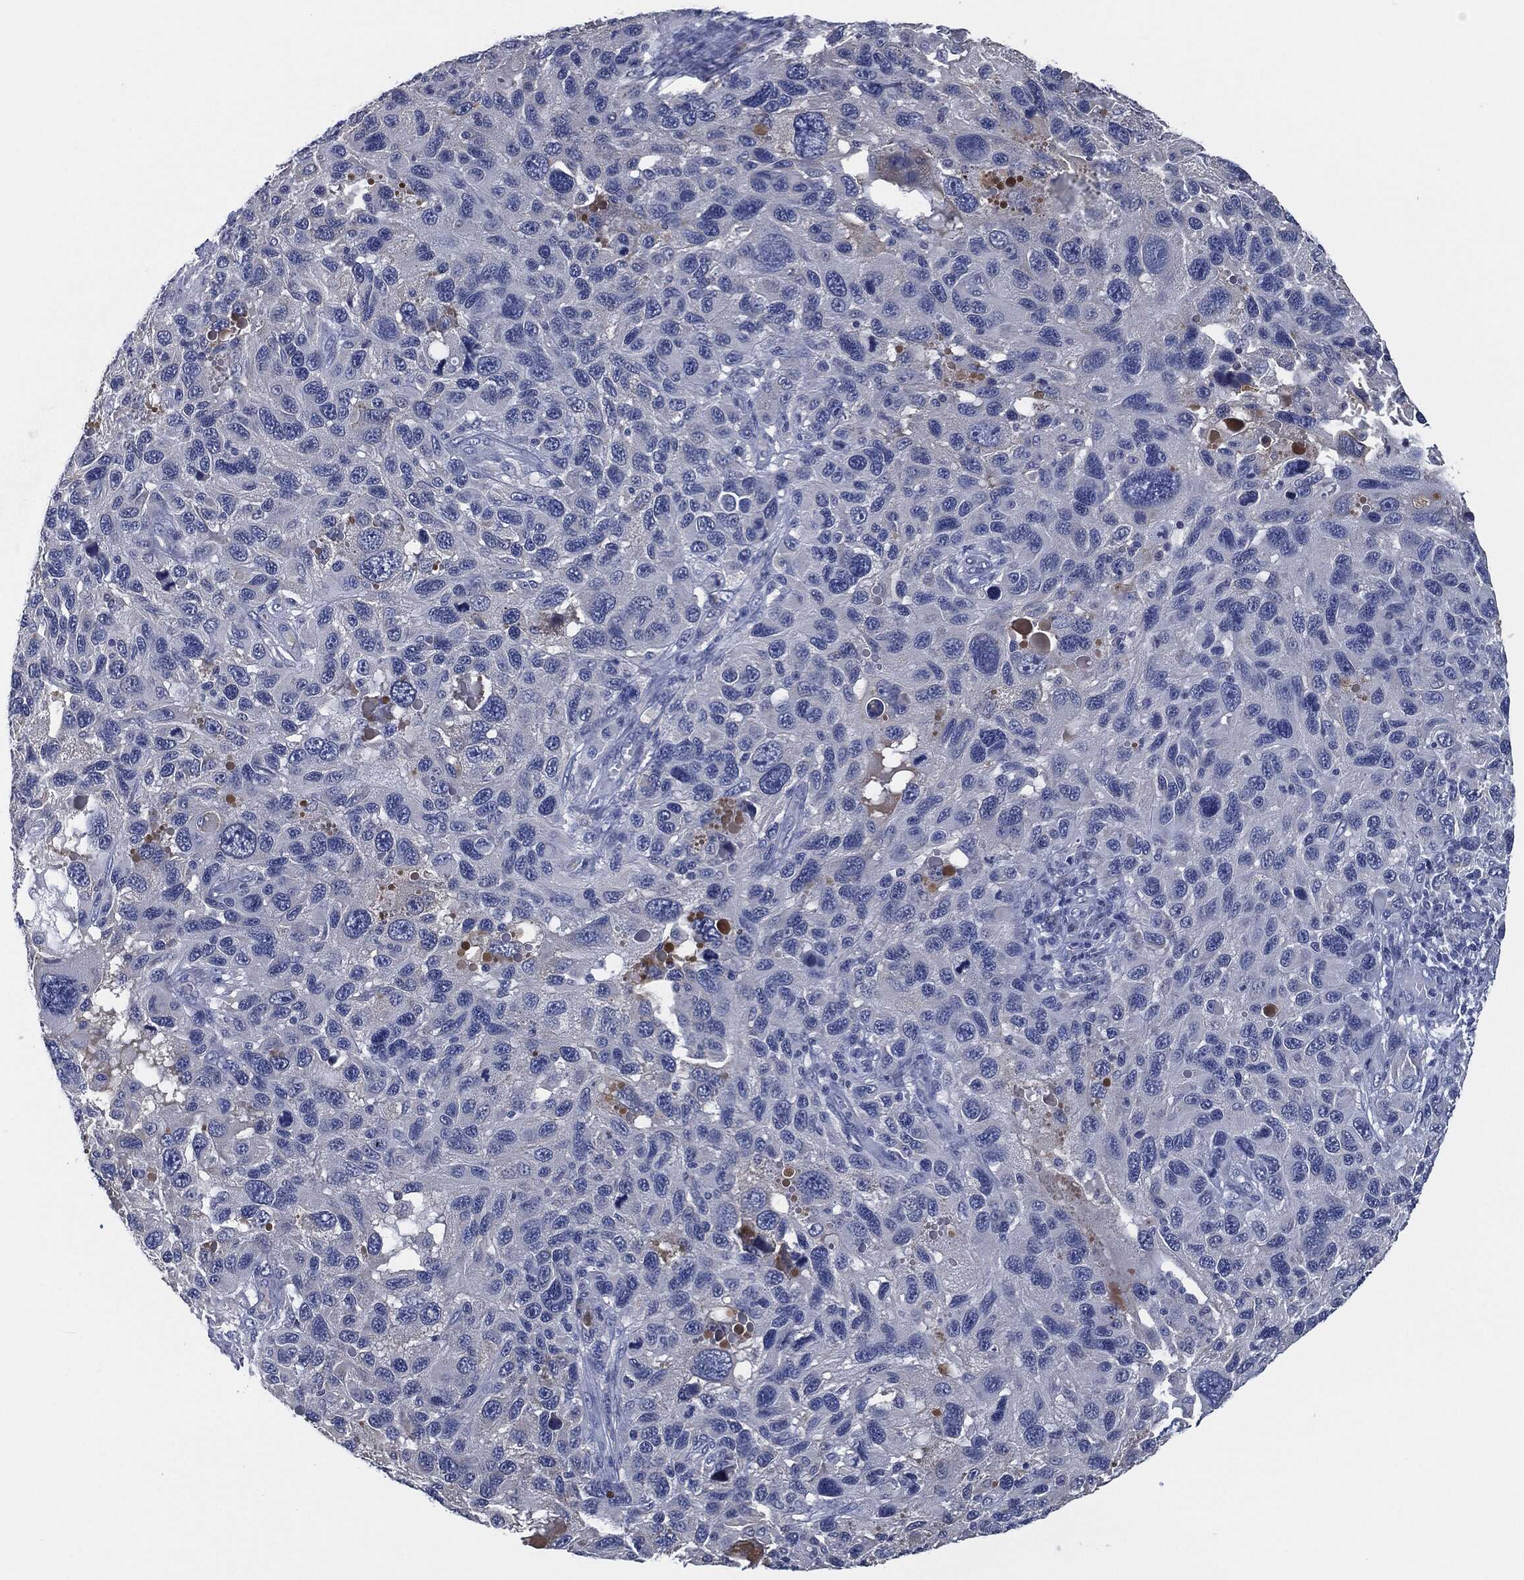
{"staining": {"intensity": "negative", "quantity": "none", "location": "none"}, "tissue": "melanoma", "cell_type": "Tumor cells", "image_type": "cancer", "snomed": [{"axis": "morphology", "description": "Malignant melanoma, NOS"}, {"axis": "topography", "description": "Skin"}], "caption": "Melanoma was stained to show a protein in brown. There is no significant staining in tumor cells.", "gene": "IL2RG", "patient": {"sex": "male", "age": 53}}